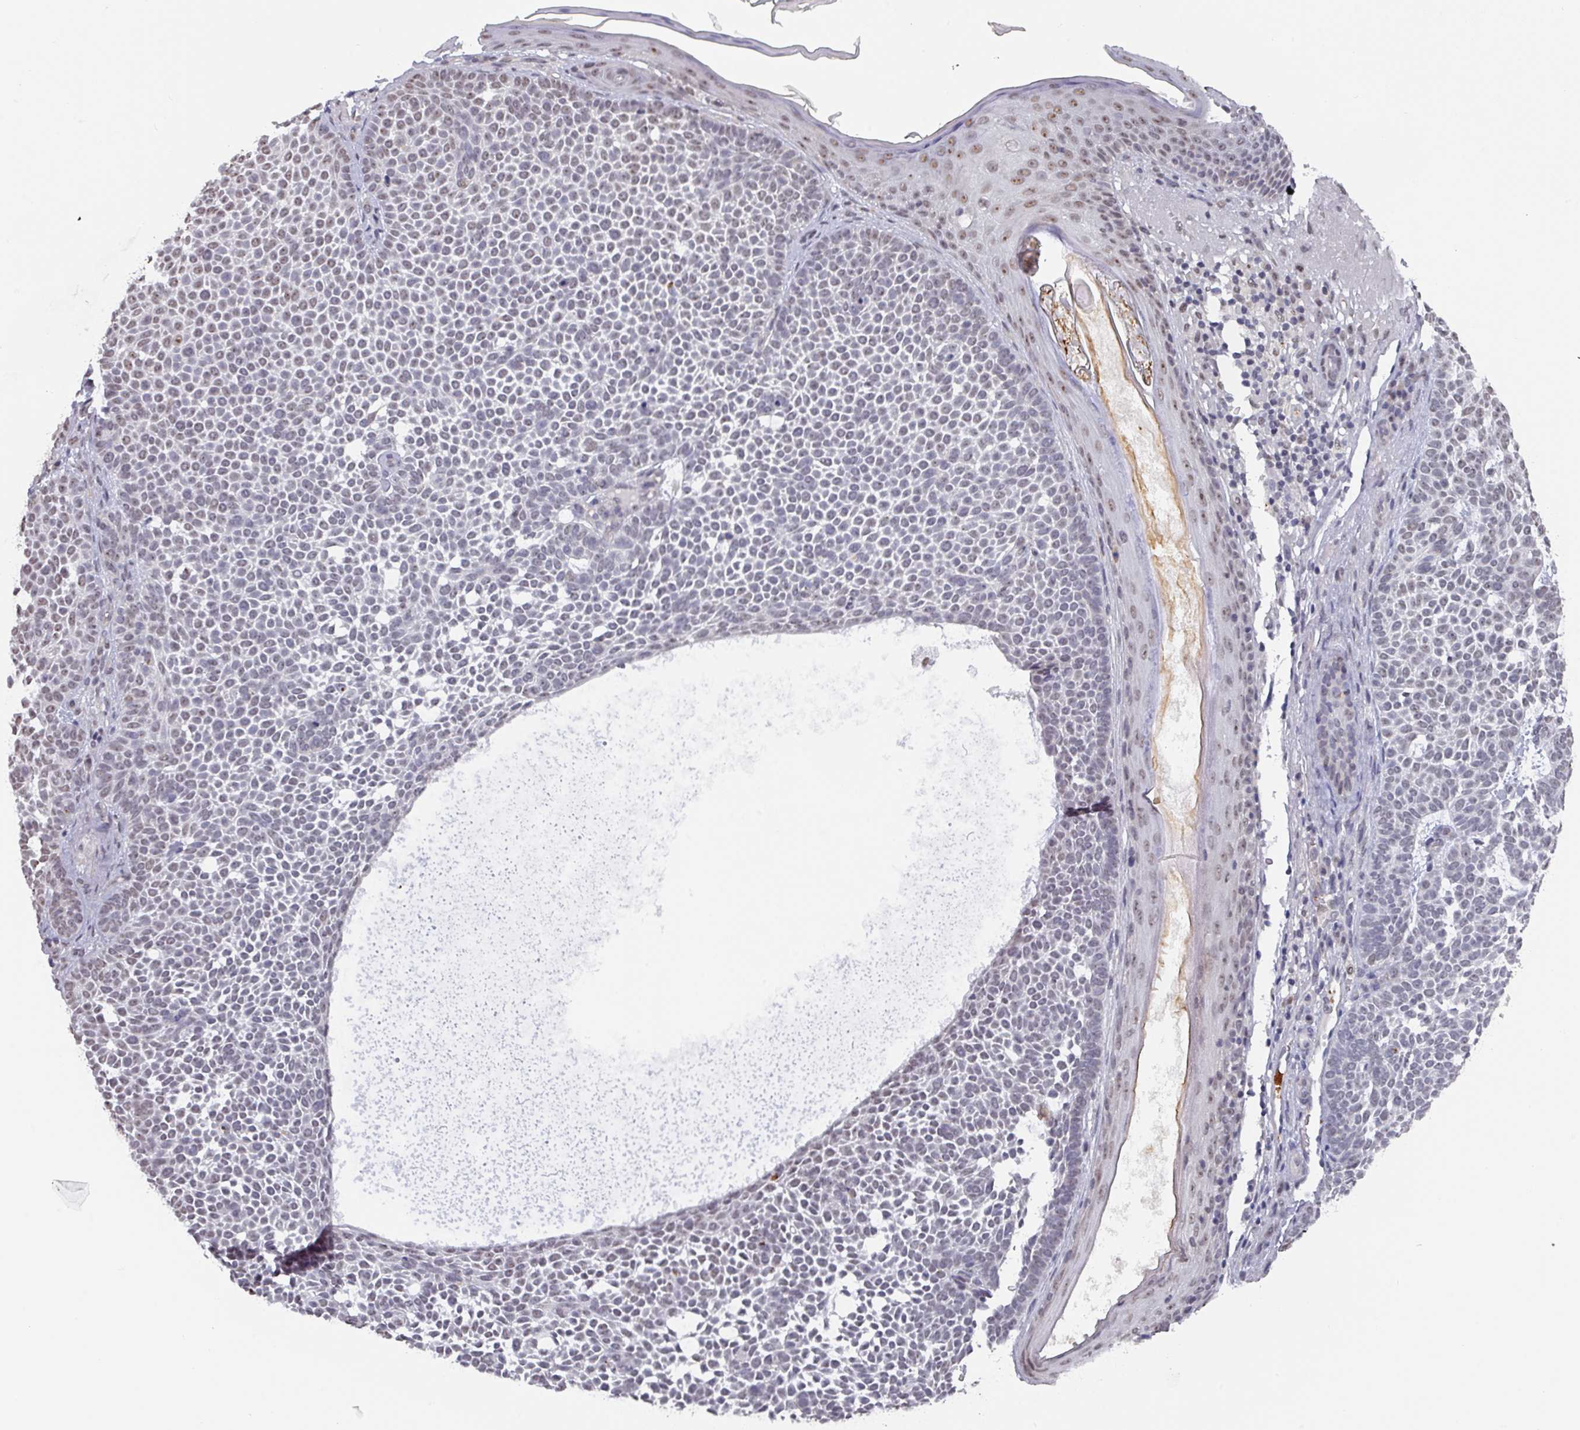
{"staining": {"intensity": "negative", "quantity": "none", "location": "none"}, "tissue": "skin cancer", "cell_type": "Tumor cells", "image_type": "cancer", "snomed": [{"axis": "morphology", "description": "Basal cell carcinoma"}, {"axis": "topography", "description": "Skin"}], "caption": "This is a histopathology image of IHC staining of skin cancer (basal cell carcinoma), which shows no expression in tumor cells.", "gene": "ZNF654", "patient": {"sex": "female", "age": 77}}